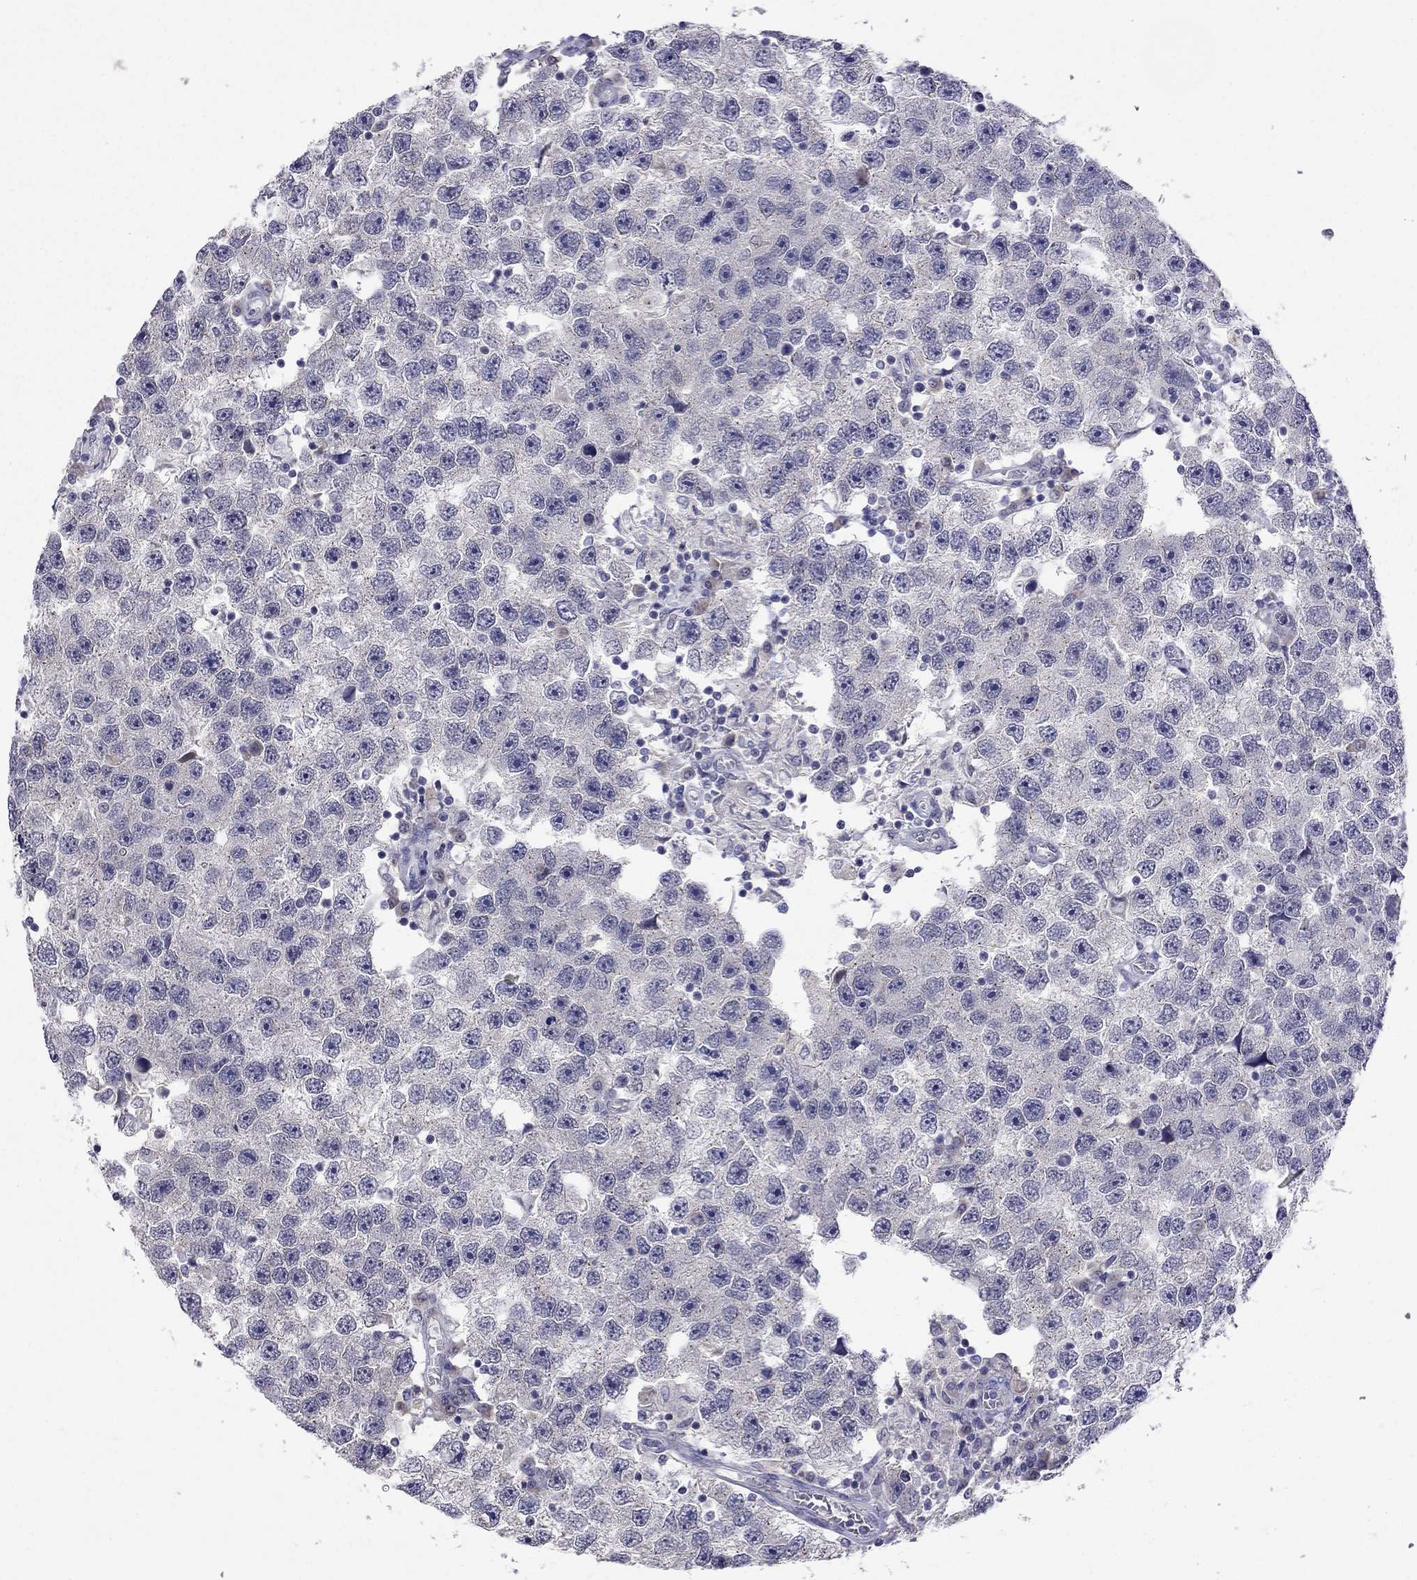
{"staining": {"intensity": "negative", "quantity": "none", "location": "none"}, "tissue": "testis cancer", "cell_type": "Tumor cells", "image_type": "cancer", "snomed": [{"axis": "morphology", "description": "Seminoma, NOS"}, {"axis": "topography", "description": "Testis"}], "caption": "Tumor cells show no significant protein positivity in seminoma (testis). The staining is performed using DAB brown chromogen with nuclei counter-stained in using hematoxylin.", "gene": "WNK3", "patient": {"sex": "male", "age": 26}}